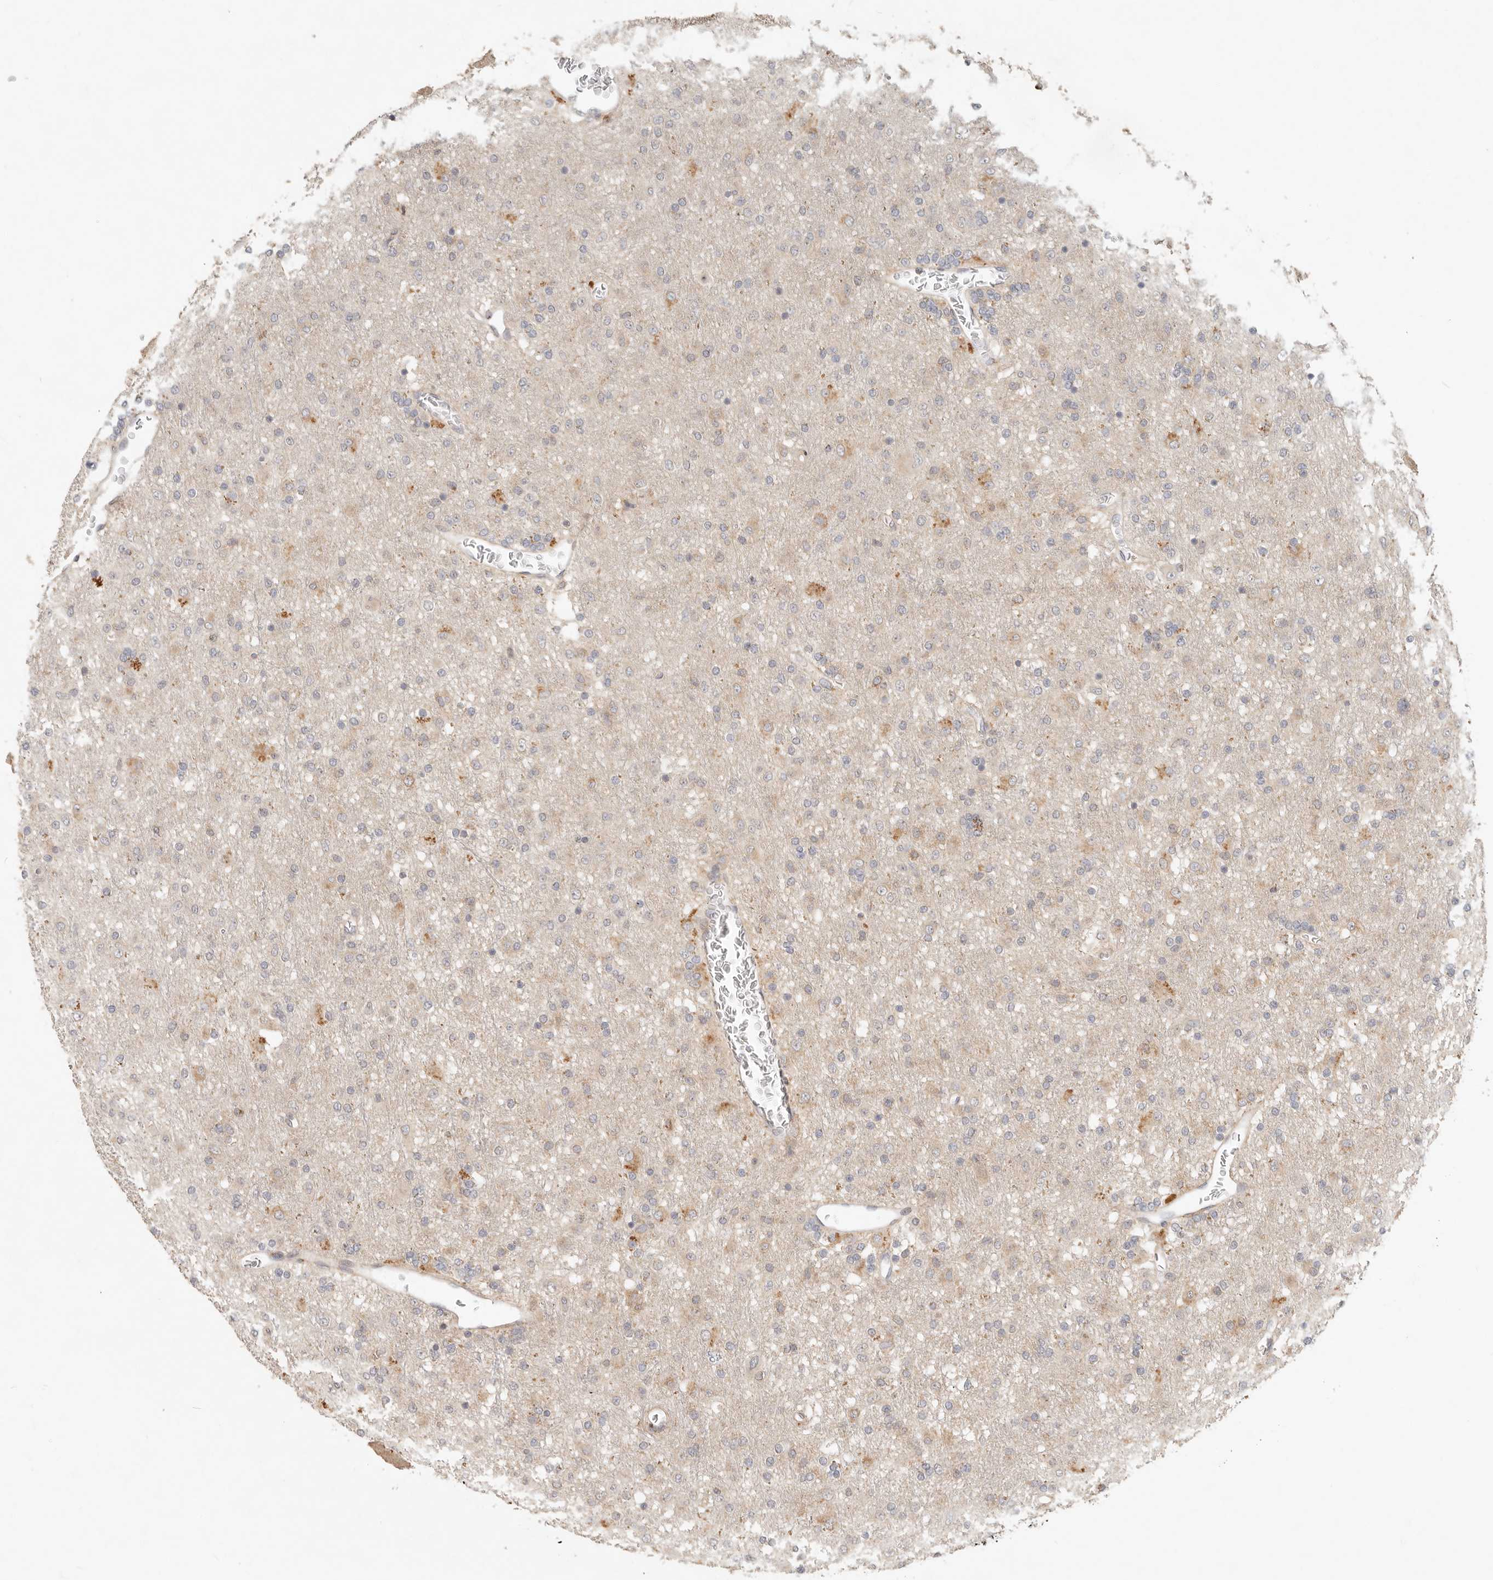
{"staining": {"intensity": "weak", "quantity": "25%-75%", "location": "cytoplasmic/membranous"}, "tissue": "glioma", "cell_type": "Tumor cells", "image_type": "cancer", "snomed": [{"axis": "morphology", "description": "Glioma, malignant, Low grade"}, {"axis": "topography", "description": "Brain"}], "caption": "Protein expression analysis of malignant glioma (low-grade) shows weak cytoplasmic/membranous staining in approximately 25%-75% of tumor cells.", "gene": "ARHGEF10L", "patient": {"sex": "male", "age": 65}}